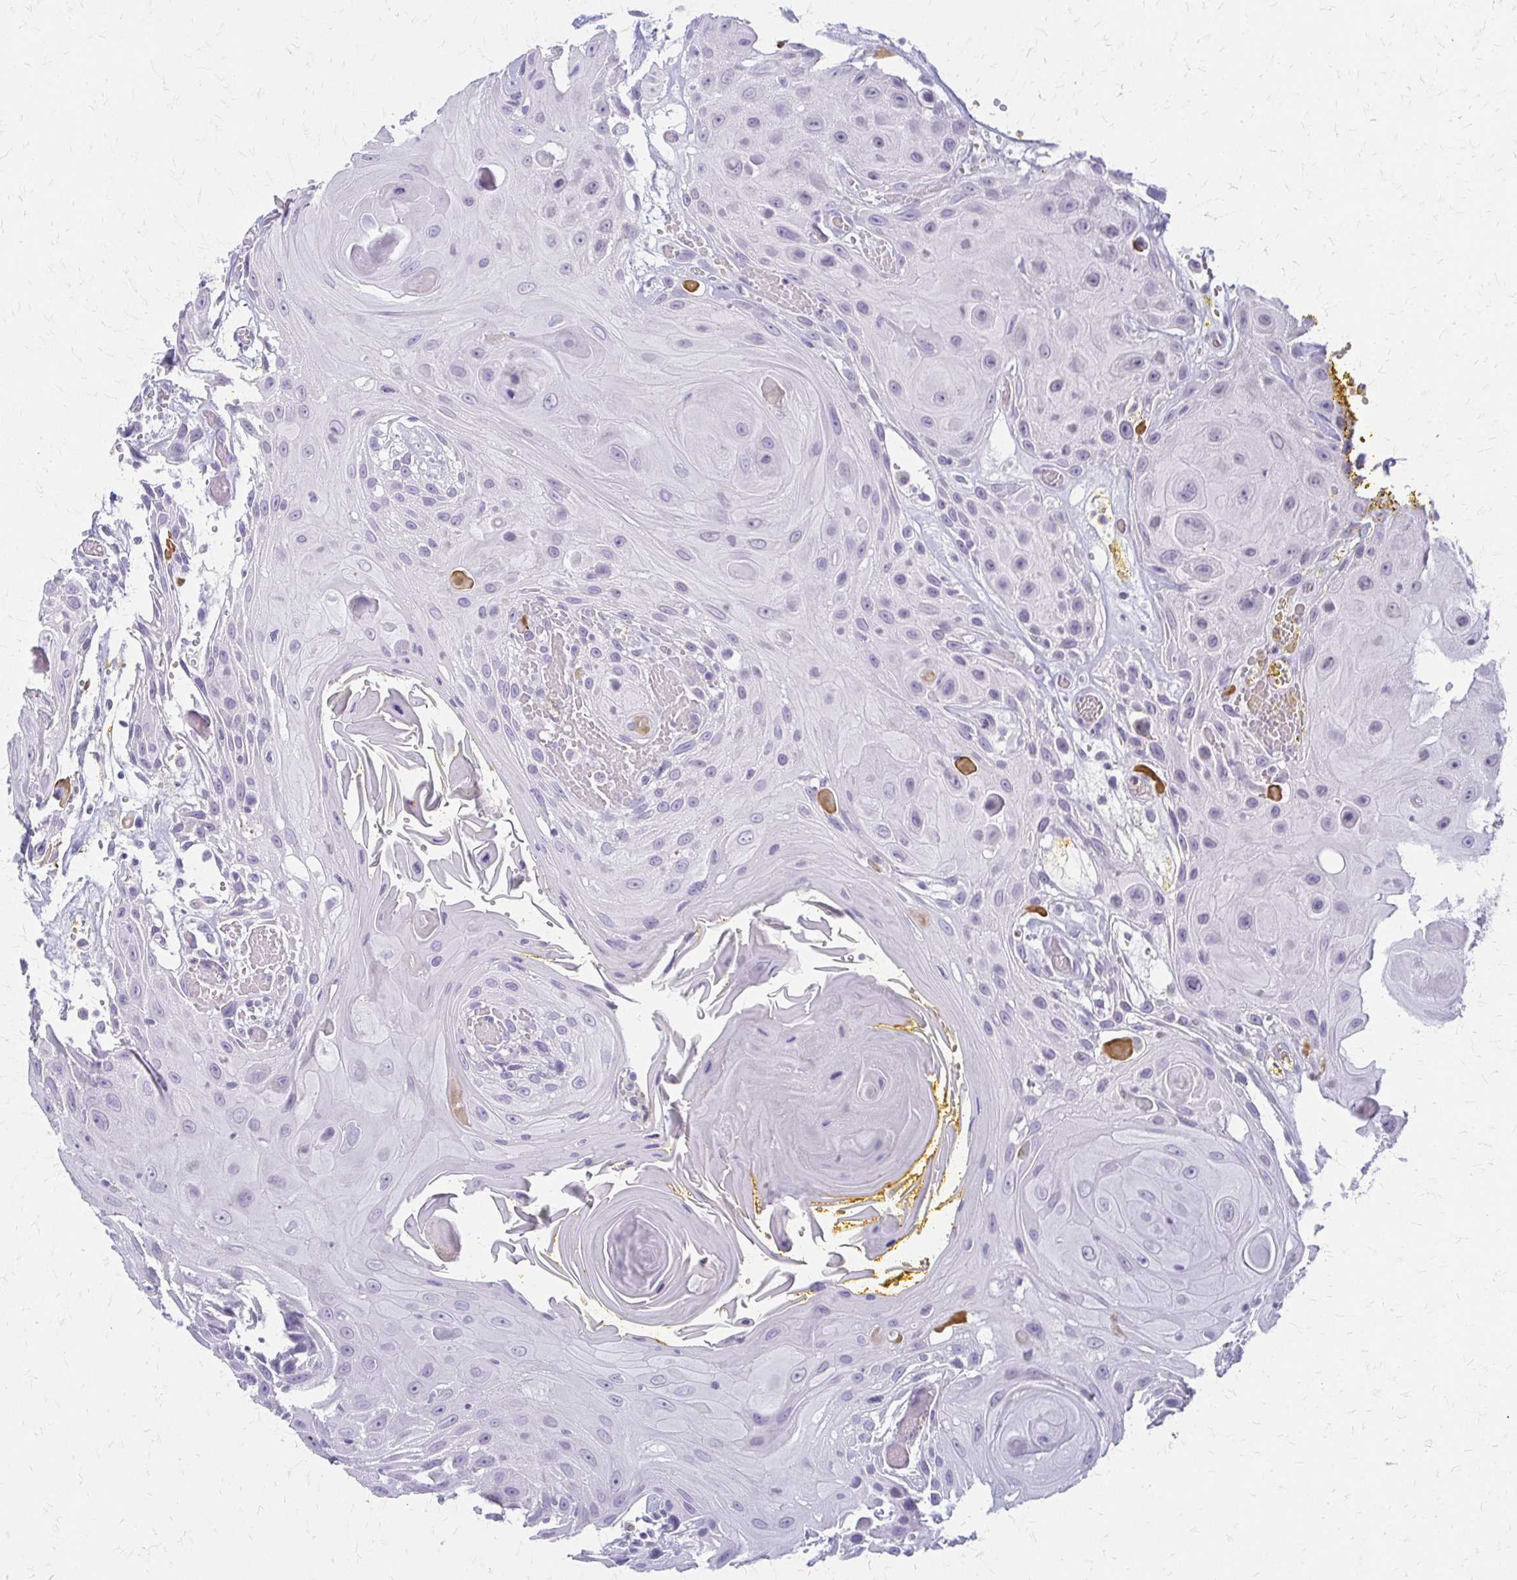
{"staining": {"intensity": "negative", "quantity": "none", "location": "none"}, "tissue": "head and neck cancer", "cell_type": "Tumor cells", "image_type": "cancer", "snomed": [{"axis": "morphology", "description": "Squamous cell carcinoma, NOS"}, {"axis": "topography", "description": "Oral tissue"}, {"axis": "topography", "description": "Head-Neck"}], "caption": "Immunohistochemistry (IHC) of head and neck cancer demonstrates no expression in tumor cells. (Stains: DAB immunohistochemistry with hematoxylin counter stain, Microscopy: brightfield microscopy at high magnification).", "gene": "ACP5", "patient": {"sex": "male", "age": 49}}